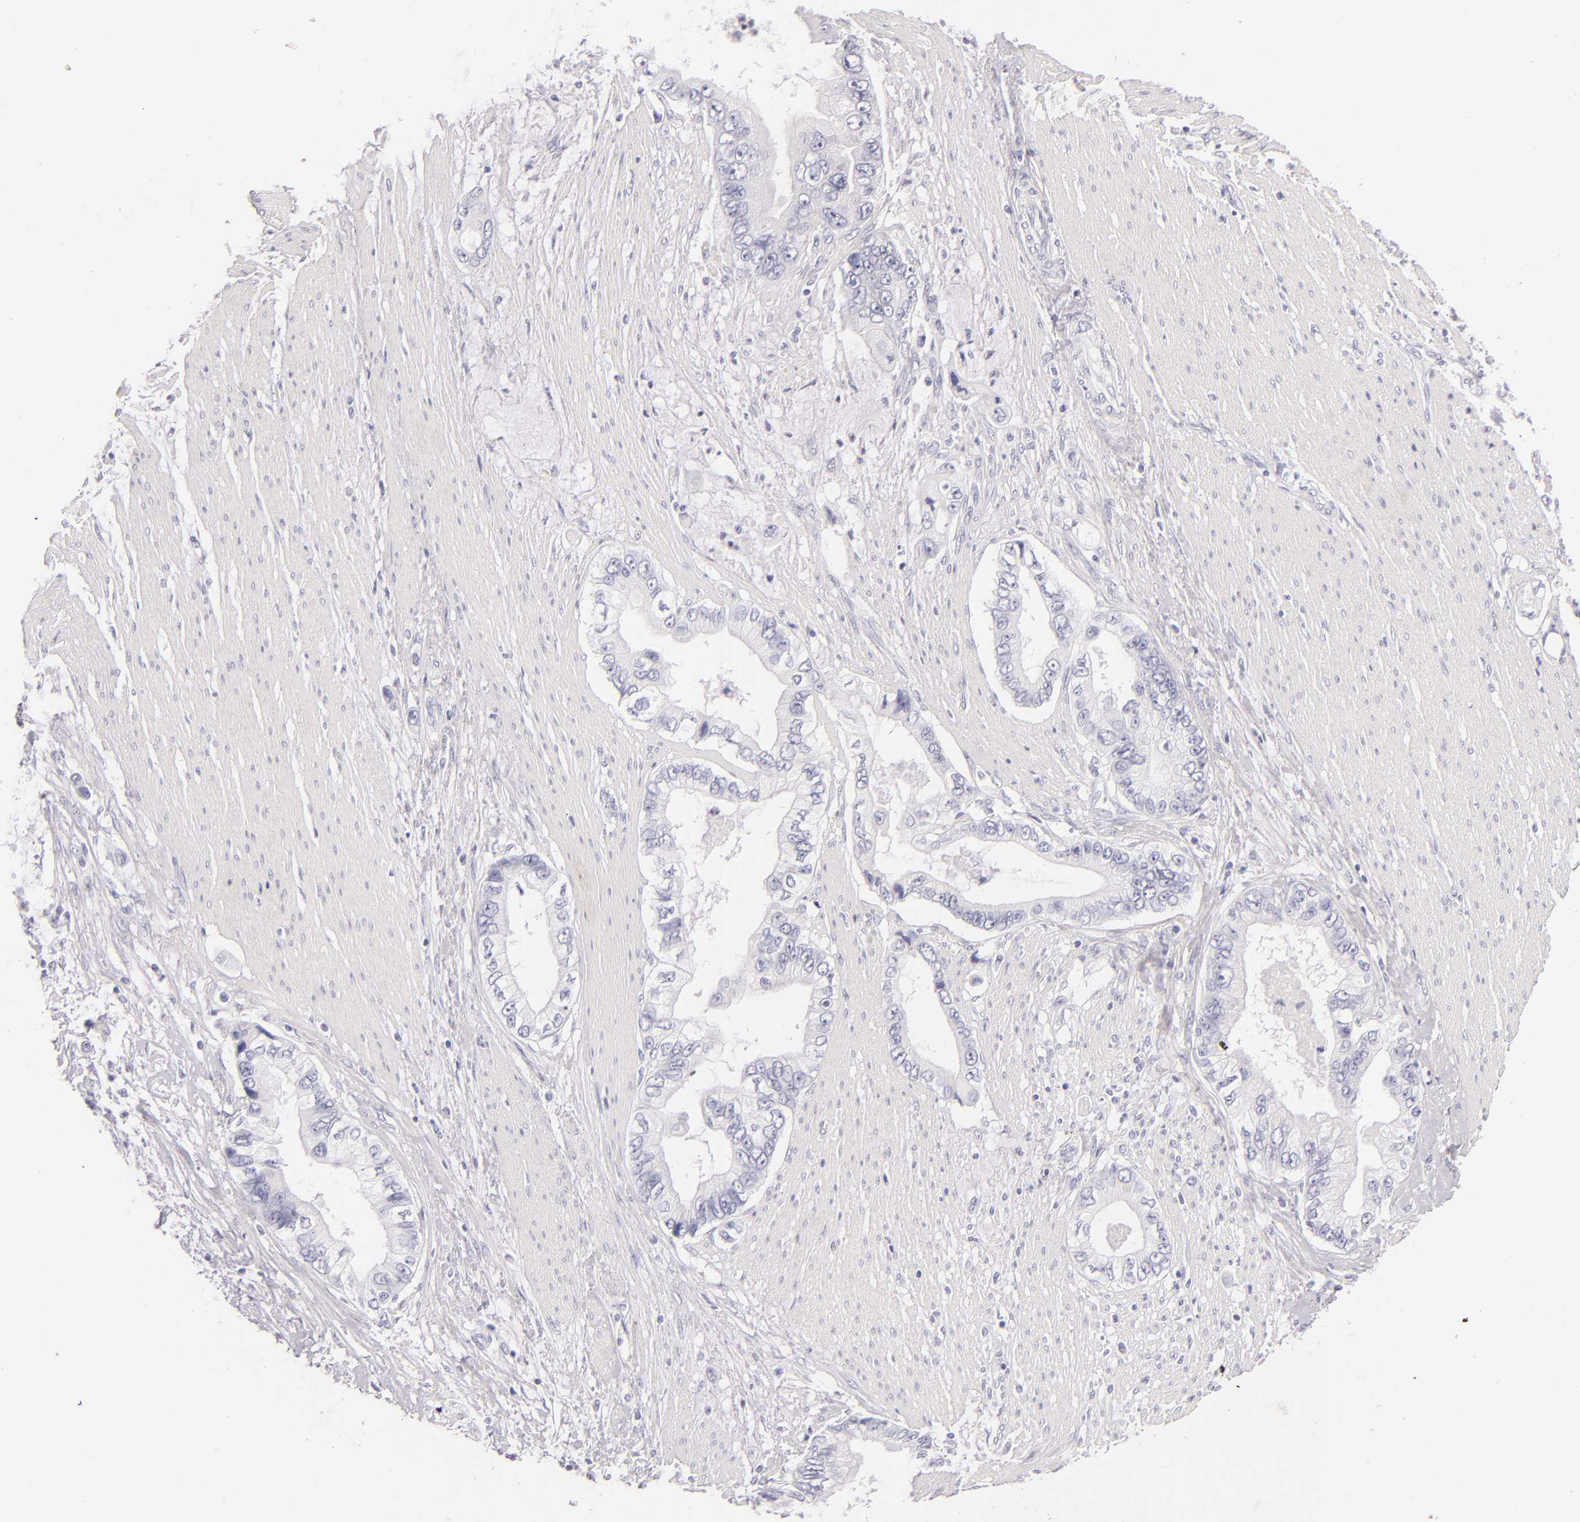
{"staining": {"intensity": "negative", "quantity": "none", "location": "none"}, "tissue": "pancreatic cancer", "cell_type": "Tumor cells", "image_type": "cancer", "snomed": [{"axis": "morphology", "description": "Adenocarcinoma, NOS"}, {"axis": "topography", "description": "Pancreas"}, {"axis": "topography", "description": "Stomach, upper"}], "caption": "This is an immunohistochemistry (IHC) photomicrograph of pancreatic cancer (adenocarcinoma). There is no positivity in tumor cells.", "gene": "FABP1", "patient": {"sex": "male", "age": 77}}